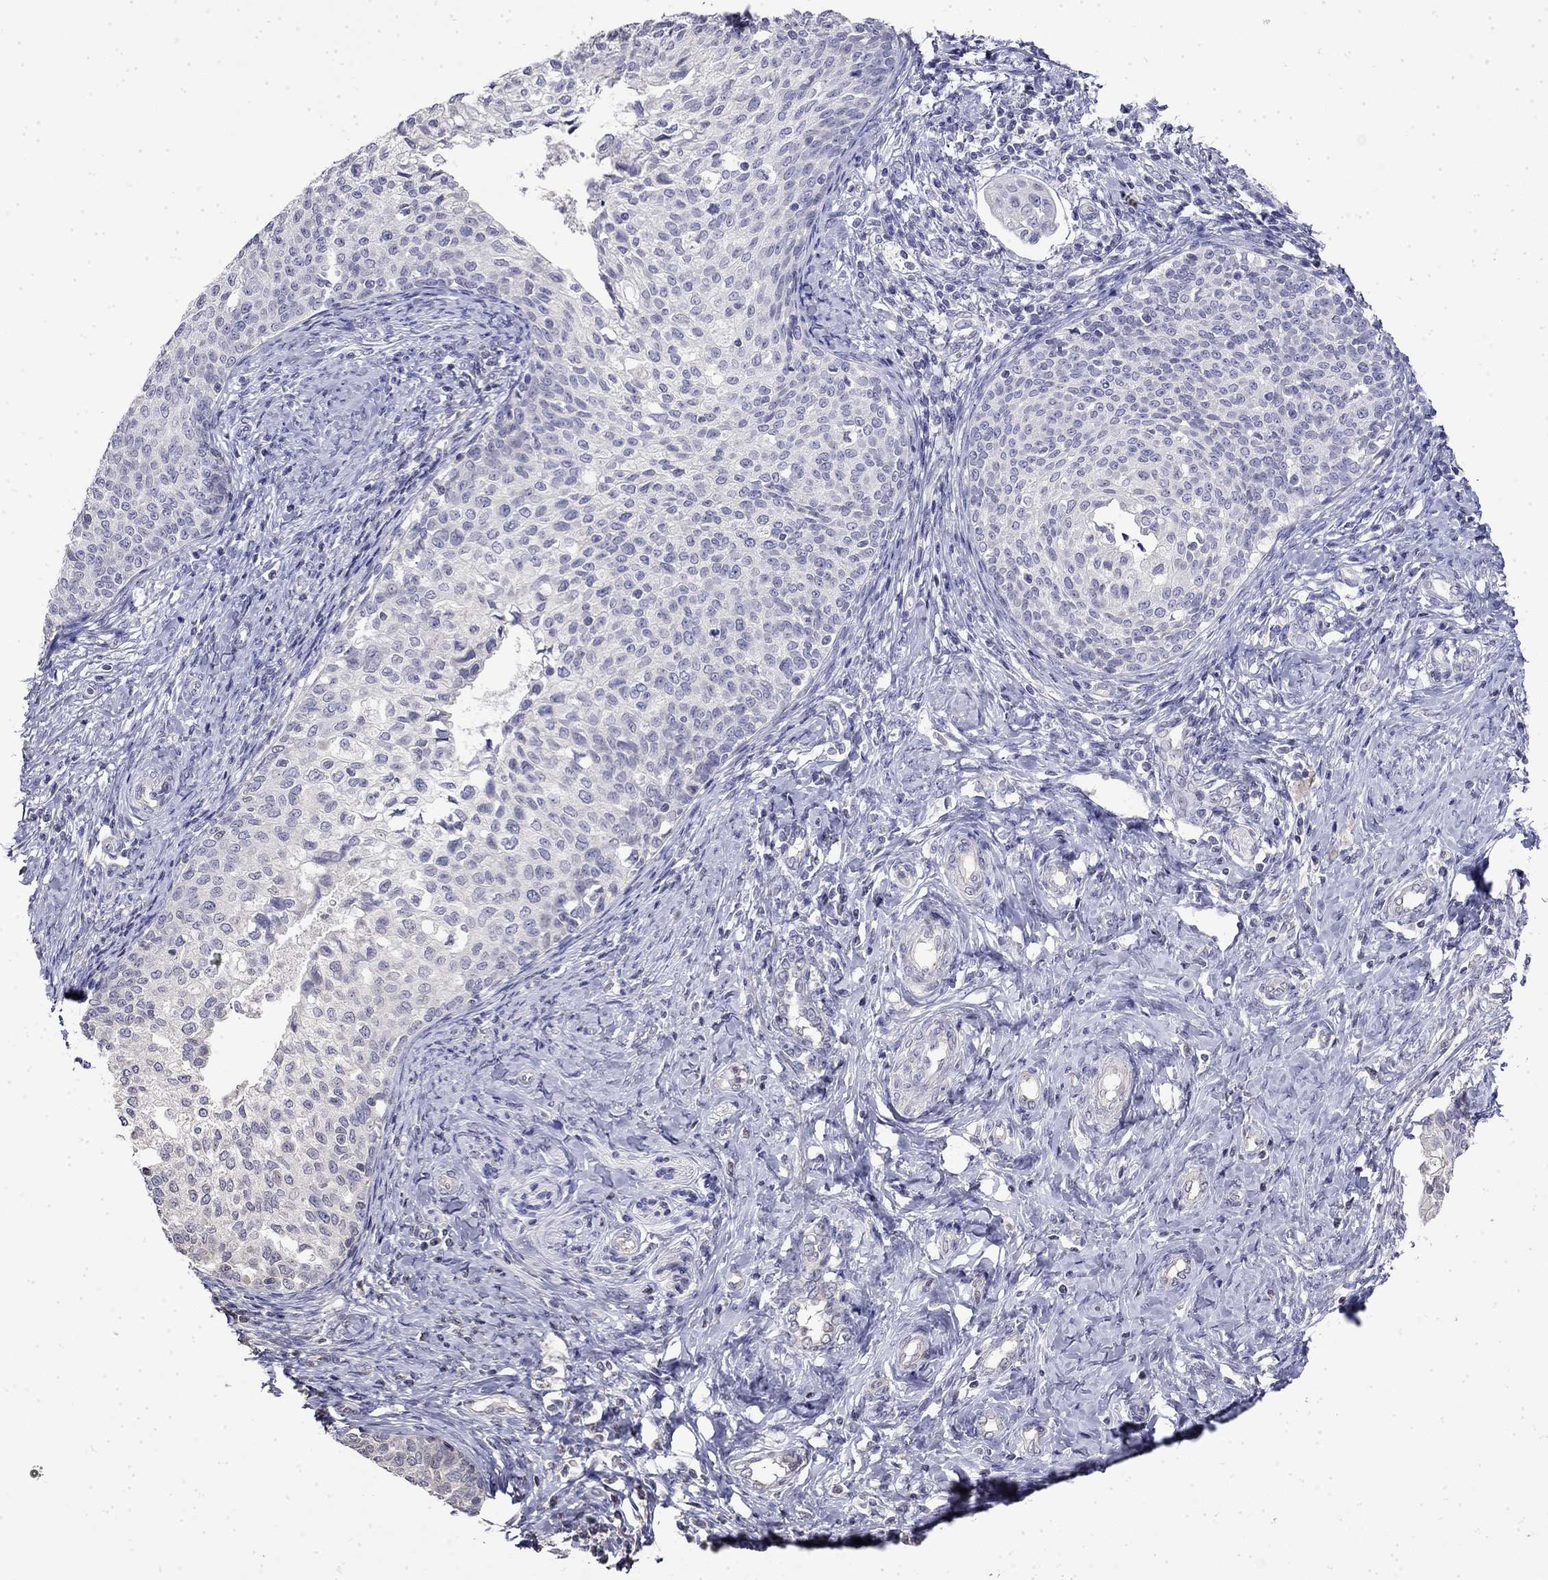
{"staining": {"intensity": "negative", "quantity": "none", "location": "none"}, "tissue": "cervical cancer", "cell_type": "Tumor cells", "image_type": "cancer", "snomed": [{"axis": "morphology", "description": "Squamous cell carcinoma, NOS"}, {"axis": "topography", "description": "Cervix"}], "caption": "Image shows no protein staining in tumor cells of cervical squamous cell carcinoma tissue.", "gene": "GUCA1B", "patient": {"sex": "female", "age": 51}}